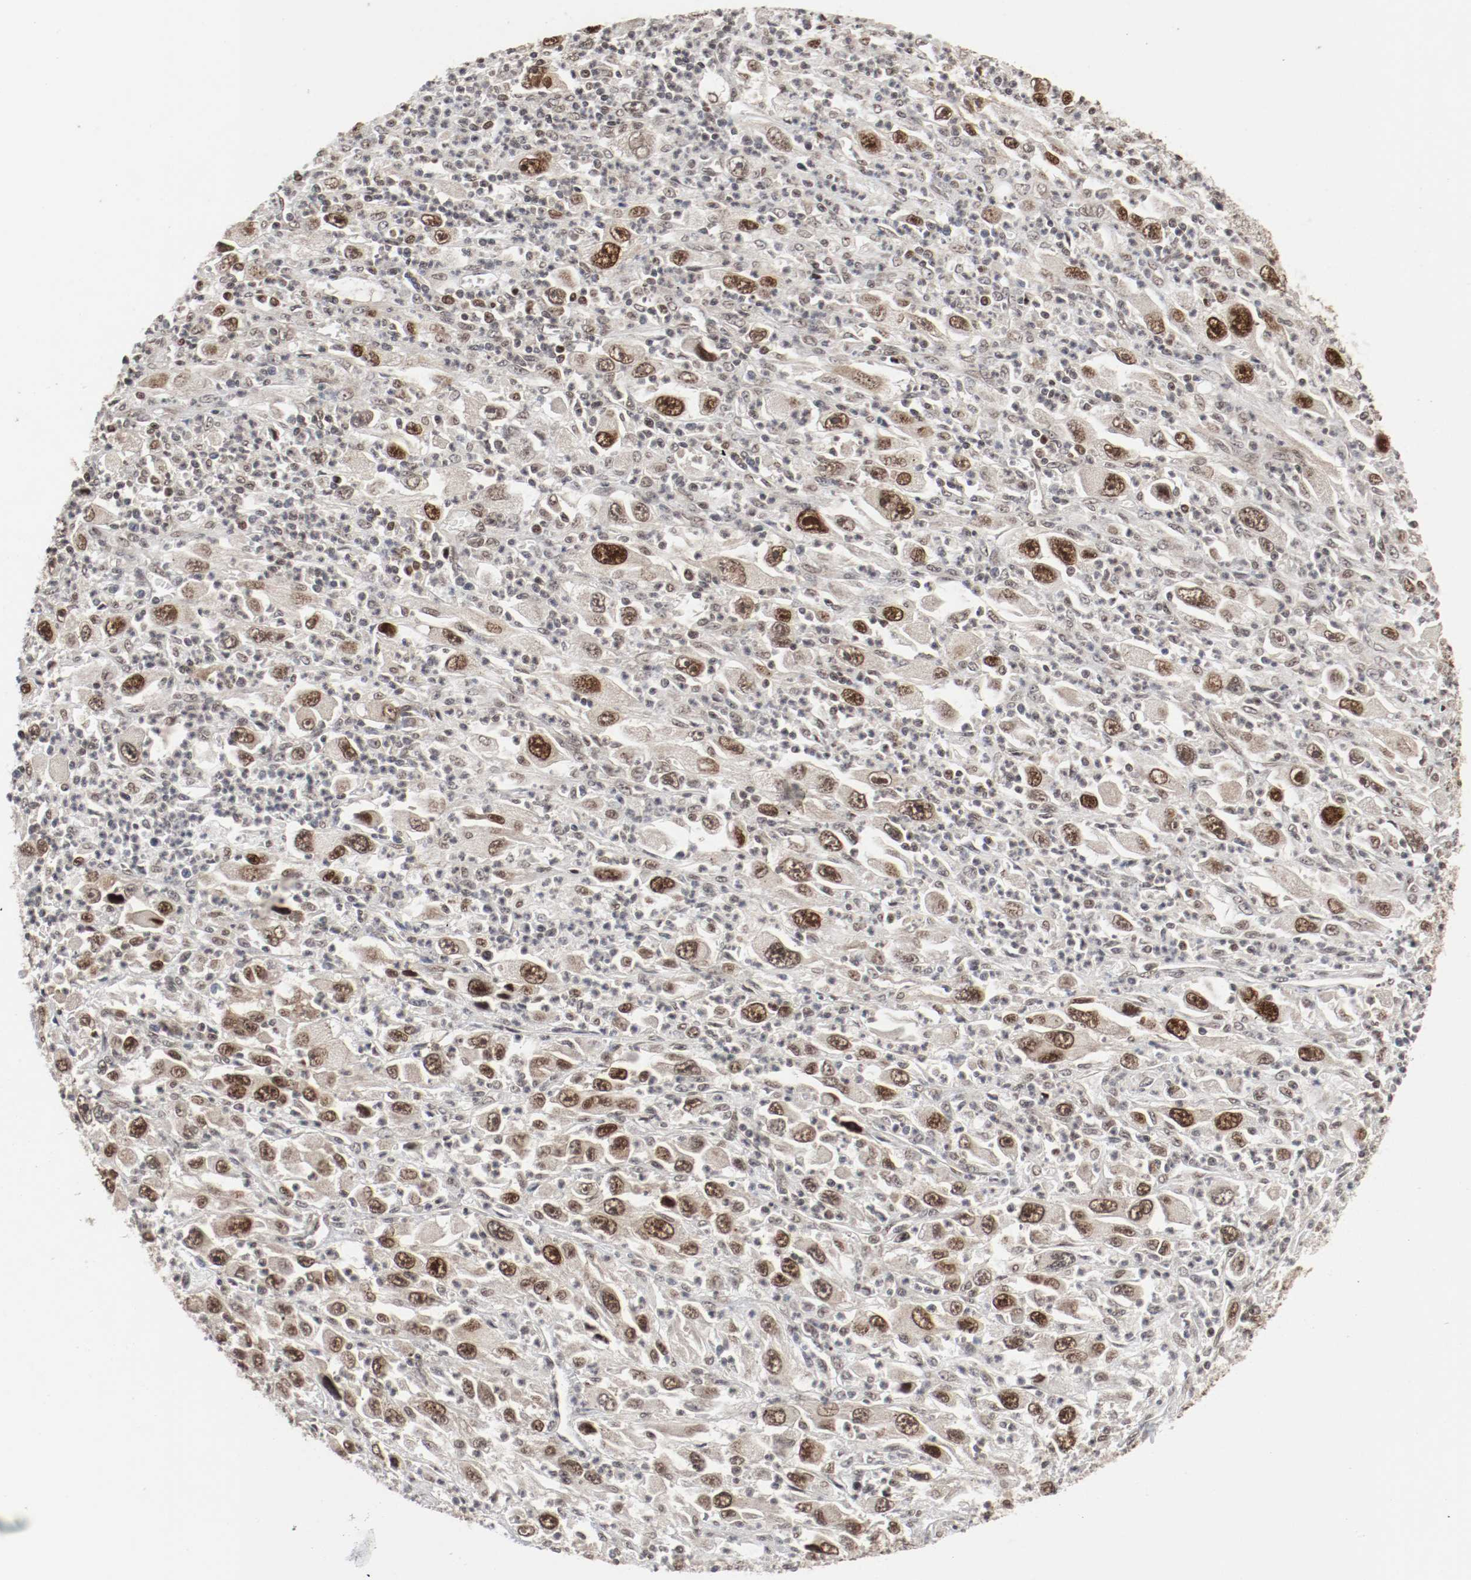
{"staining": {"intensity": "moderate", "quantity": ">75%", "location": "nuclear"}, "tissue": "melanoma", "cell_type": "Tumor cells", "image_type": "cancer", "snomed": [{"axis": "morphology", "description": "Malignant melanoma, Metastatic site"}, {"axis": "topography", "description": "Skin"}], "caption": "Immunohistochemistry histopathology image of neoplastic tissue: human malignant melanoma (metastatic site) stained using immunohistochemistry (IHC) reveals medium levels of moderate protein expression localized specifically in the nuclear of tumor cells, appearing as a nuclear brown color.", "gene": "CSNK2B", "patient": {"sex": "female", "age": 56}}